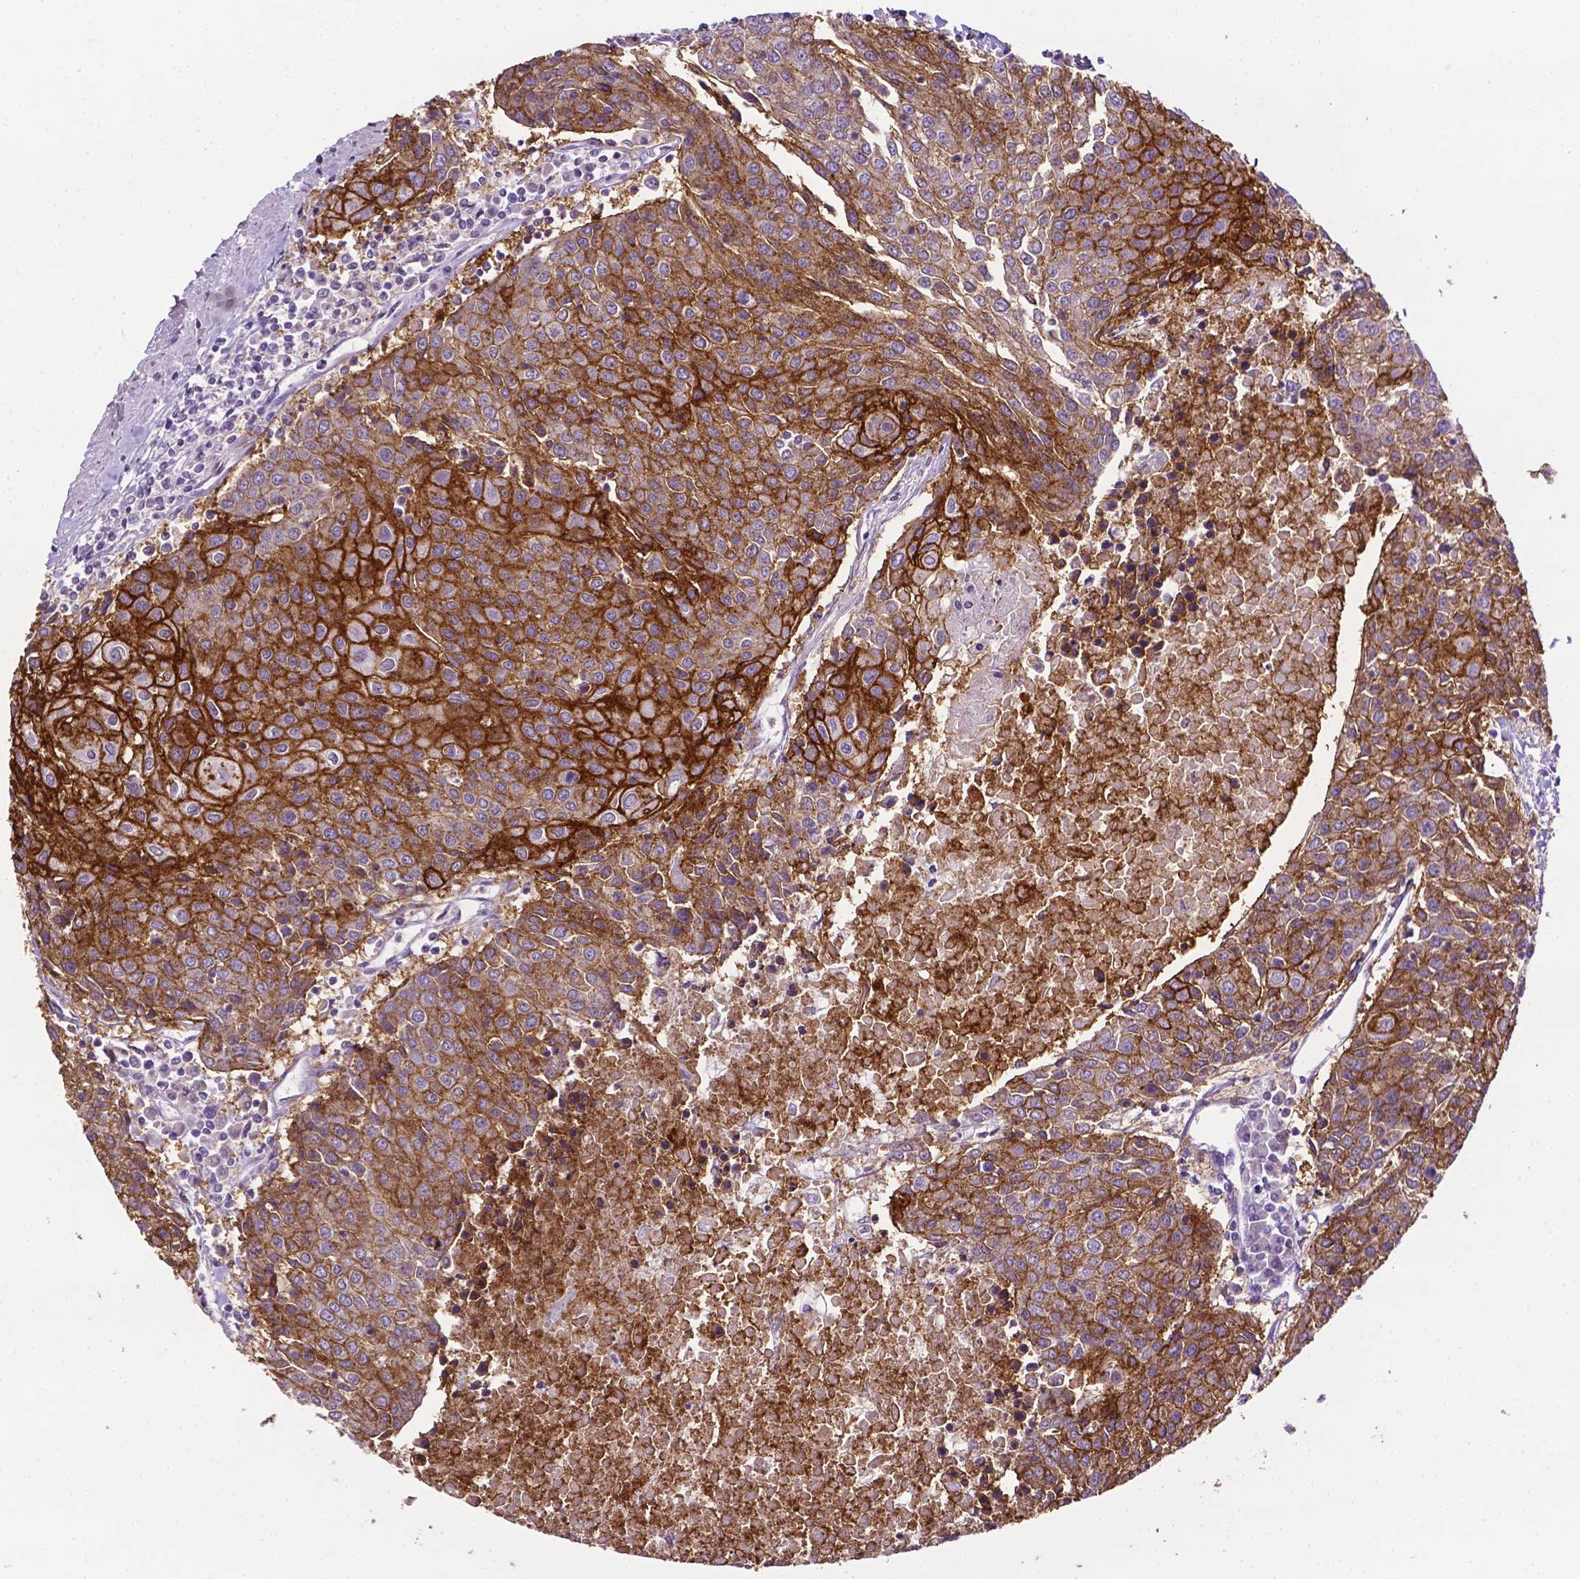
{"staining": {"intensity": "strong", "quantity": "25%-75%", "location": "cytoplasmic/membranous"}, "tissue": "urothelial cancer", "cell_type": "Tumor cells", "image_type": "cancer", "snomed": [{"axis": "morphology", "description": "Urothelial carcinoma, High grade"}, {"axis": "topography", "description": "Urinary bladder"}], "caption": "This is an image of IHC staining of urothelial cancer, which shows strong positivity in the cytoplasmic/membranous of tumor cells.", "gene": "TACSTD2", "patient": {"sex": "female", "age": 85}}